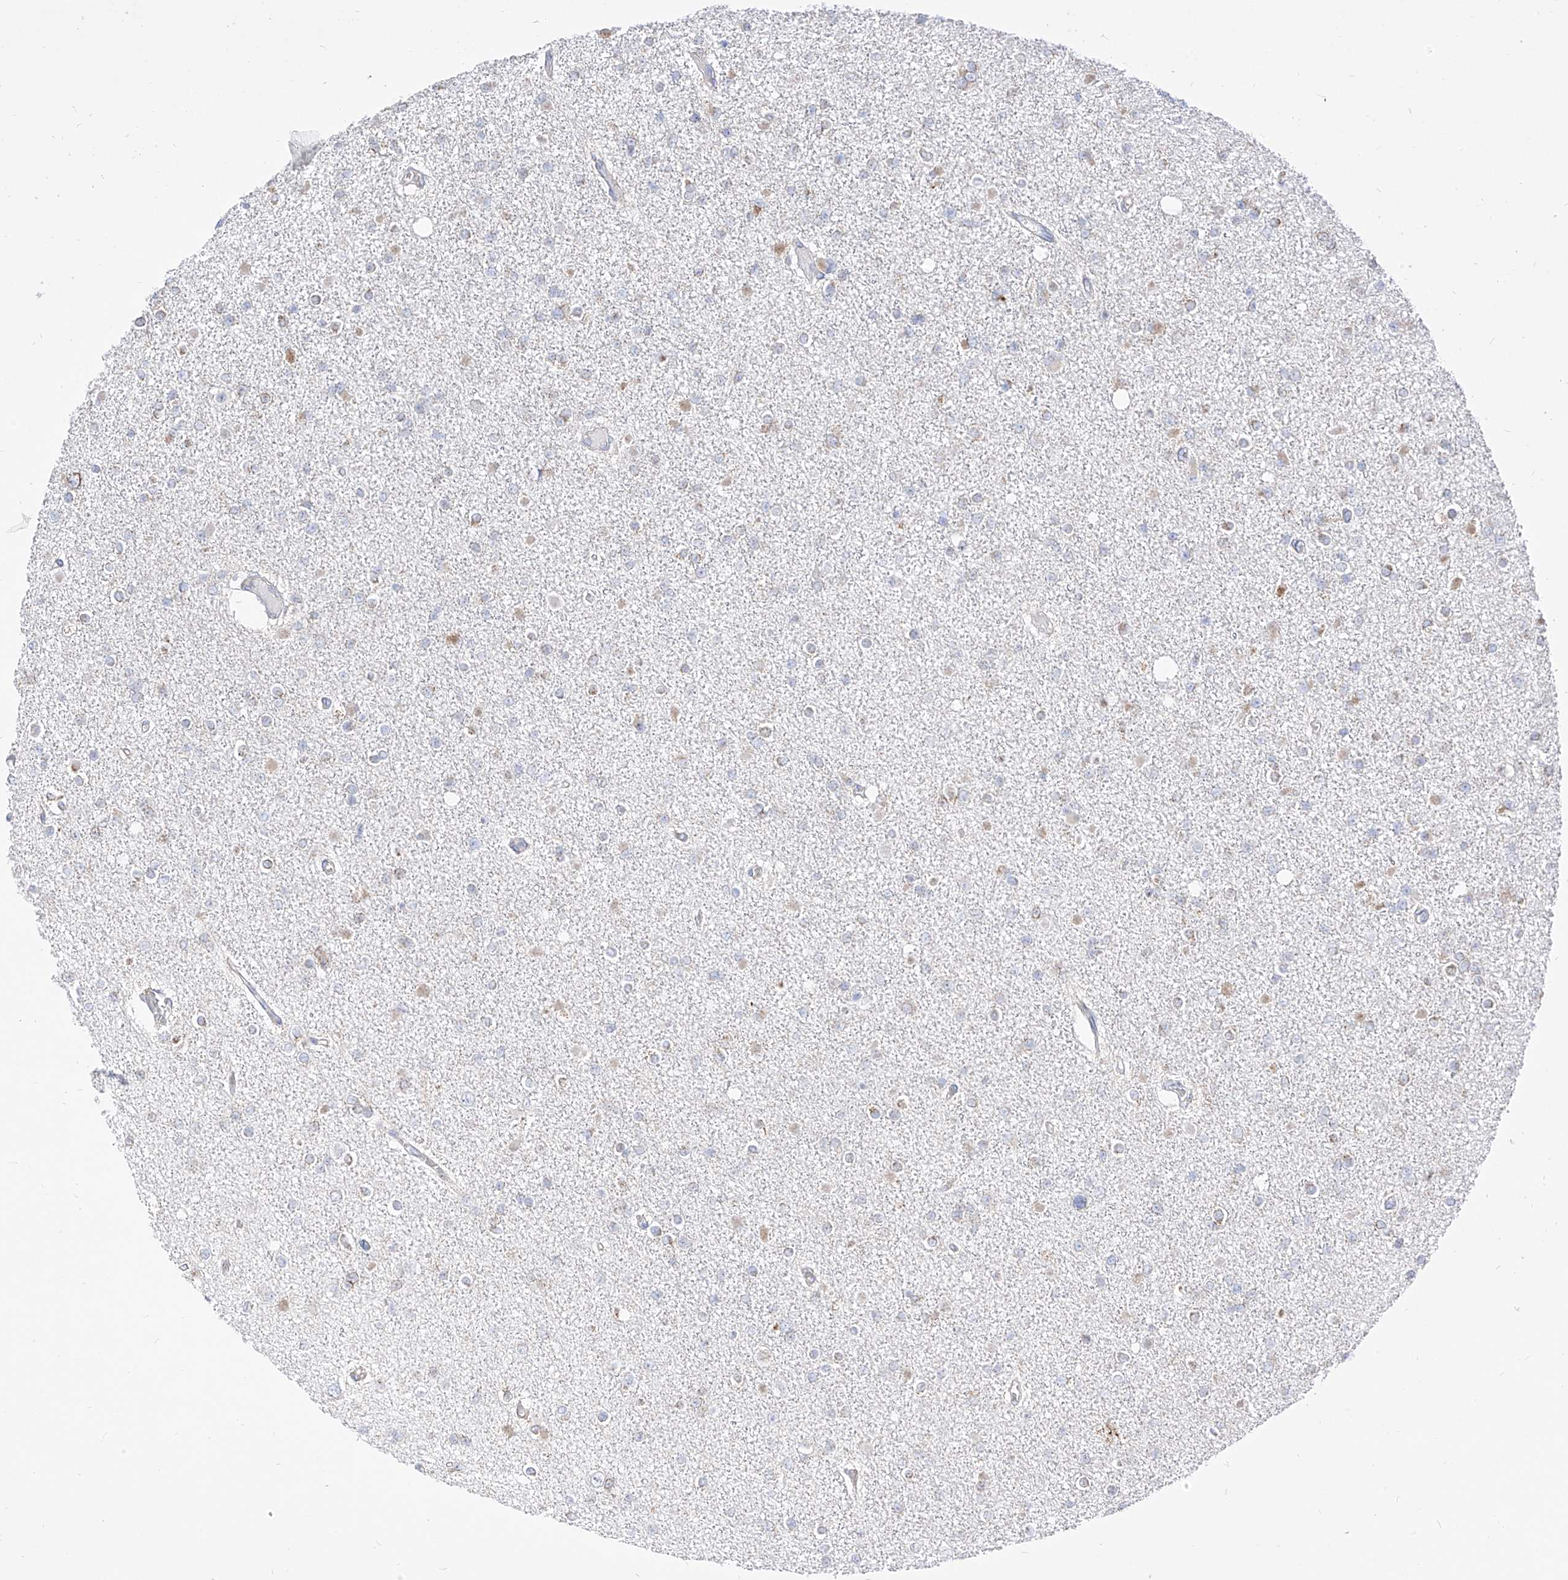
{"staining": {"intensity": "negative", "quantity": "none", "location": "none"}, "tissue": "glioma", "cell_type": "Tumor cells", "image_type": "cancer", "snomed": [{"axis": "morphology", "description": "Glioma, malignant, Low grade"}, {"axis": "topography", "description": "Brain"}], "caption": "Low-grade glioma (malignant) was stained to show a protein in brown. There is no significant expression in tumor cells.", "gene": "RASA2", "patient": {"sex": "female", "age": 22}}